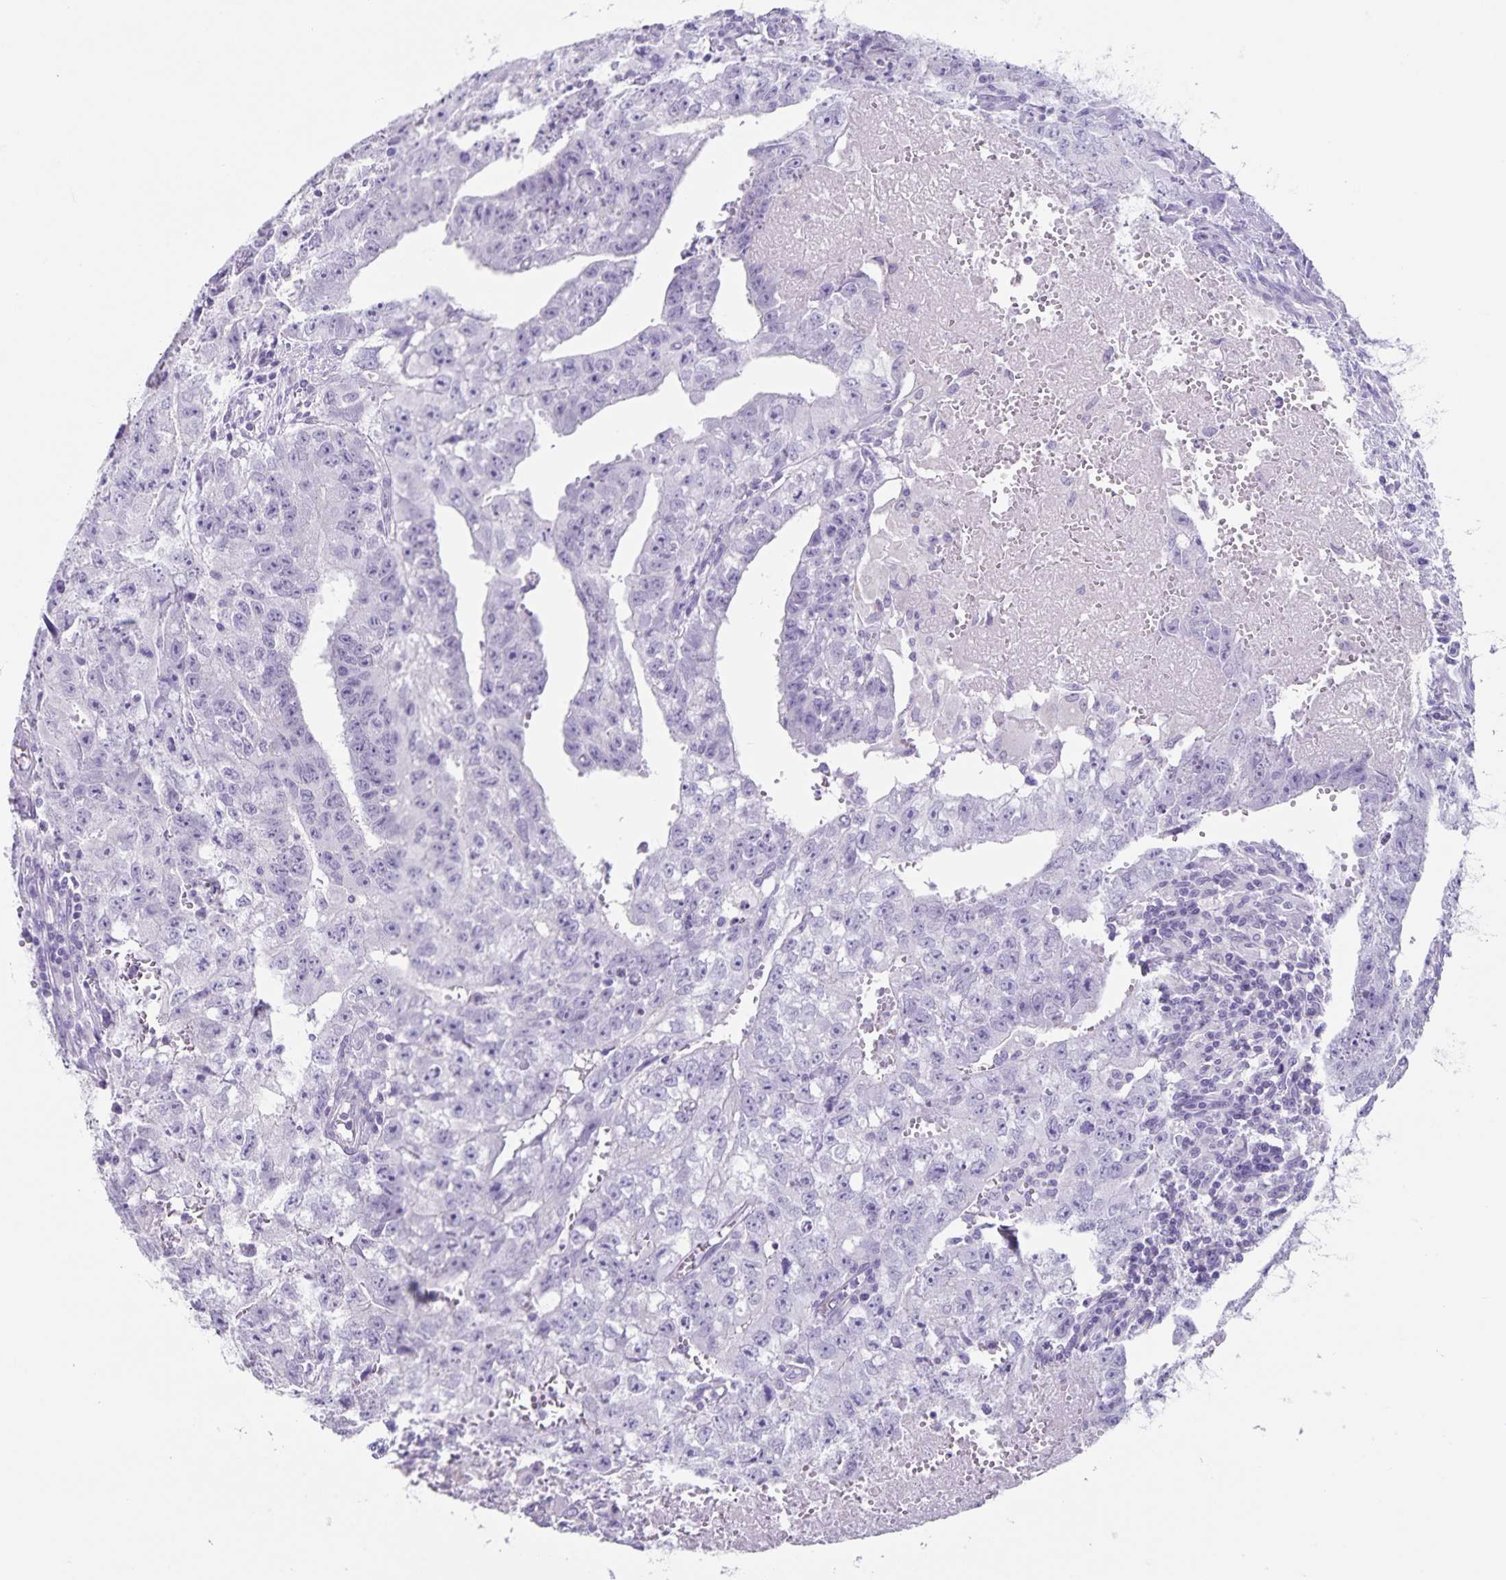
{"staining": {"intensity": "negative", "quantity": "none", "location": "none"}, "tissue": "testis cancer", "cell_type": "Tumor cells", "image_type": "cancer", "snomed": [{"axis": "morphology", "description": "Carcinoma, Embryonal, NOS"}, {"axis": "morphology", "description": "Teratoma, malignant, NOS"}, {"axis": "topography", "description": "Testis"}], "caption": "The image demonstrates no staining of tumor cells in testis cancer.", "gene": "C11orf42", "patient": {"sex": "male", "age": 24}}